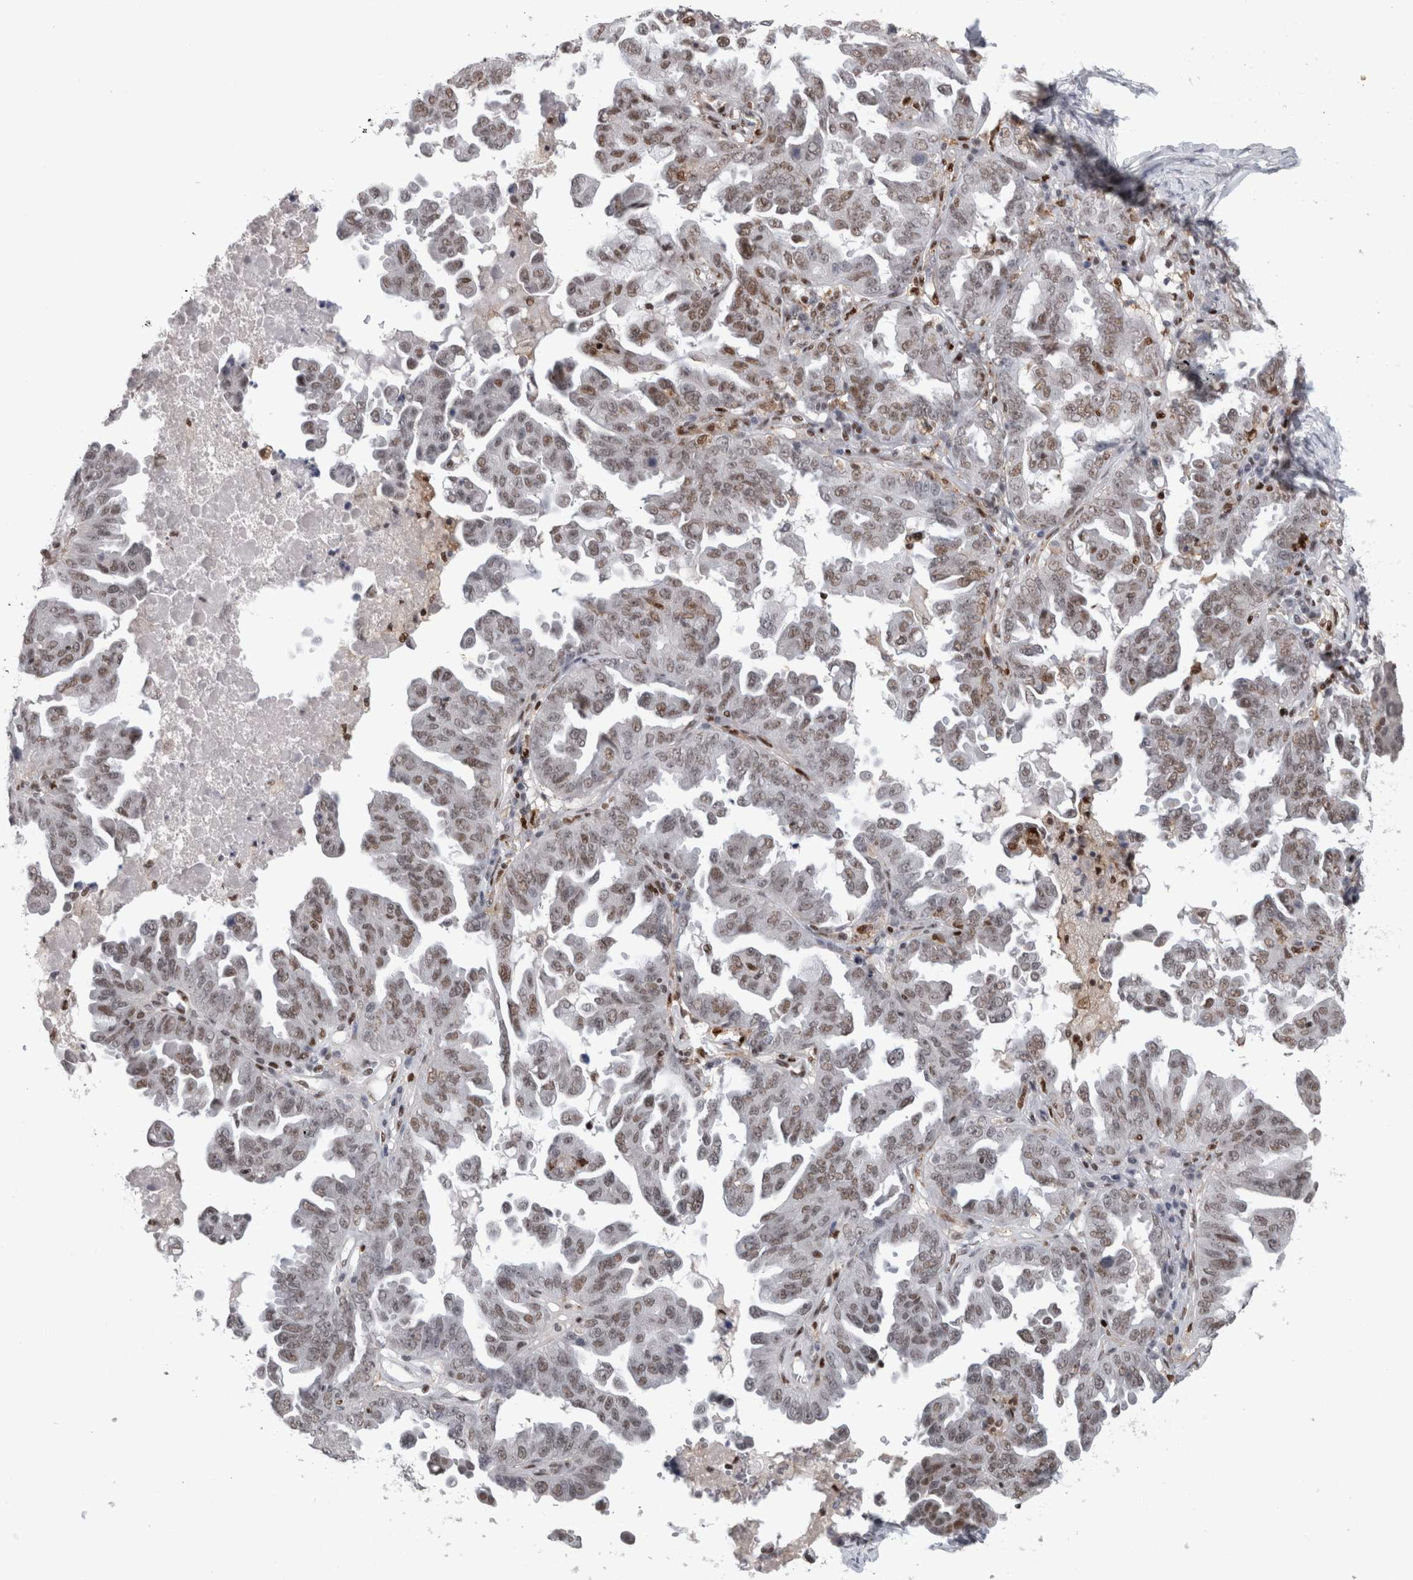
{"staining": {"intensity": "weak", "quantity": "25%-75%", "location": "nuclear"}, "tissue": "ovarian cancer", "cell_type": "Tumor cells", "image_type": "cancer", "snomed": [{"axis": "morphology", "description": "Carcinoma, endometroid"}, {"axis": "topography", "description": "Ovary"}], "caption": "A high-resolution micrograph shows IHC staining of ovarian cancer (endometroid carcinoma), which exhibits weak nuclear positivity in about 25%-75% of tumor cells.", "gene": "SRARP", "patient": {"sex": "female", "age": 62}}